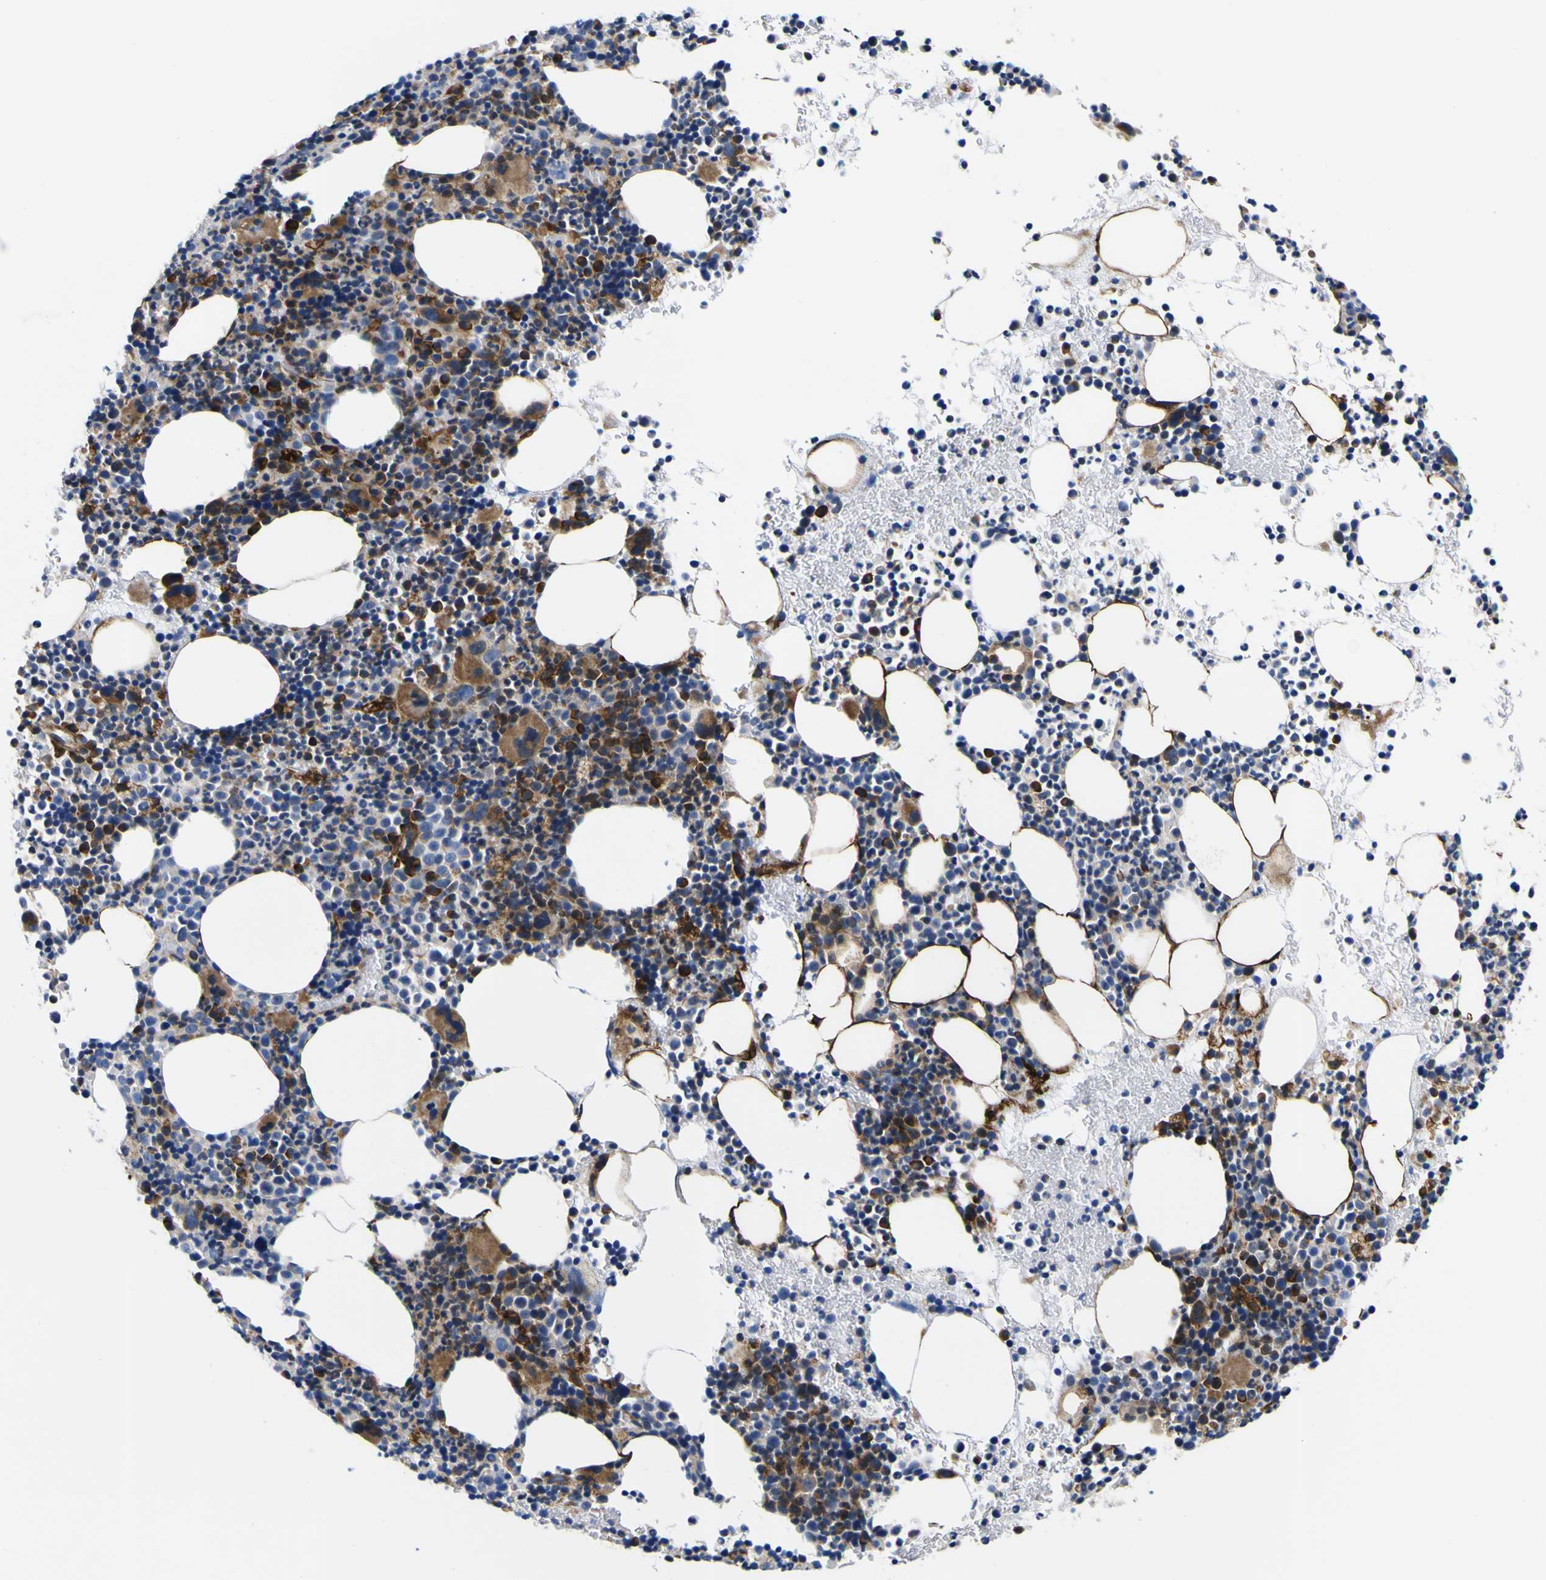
{"staining": {"intensity": "strong", "quantity": "<25%", "location": "cytoplasmic/membranous"}, "tissue": "bone marrow", "cell_type": "Hematopoietic cells", "image_type": "normal", "snomed": [{"axis": "morphology", "description": "Normal tissue, NOS"}, {"axis": "morphology", "description": "Inflammation, NOS"}, {"axis": "topography", "description": "Bone marrow"}], "caption": "Strong cytoplasmic/membranous positivity for a protein is seen in approximately <25% of hematopoietic cells of unremarkable bone marrow using IHC.", "gene": "SCD", "patient": {"sex": "male", "age": 73}}